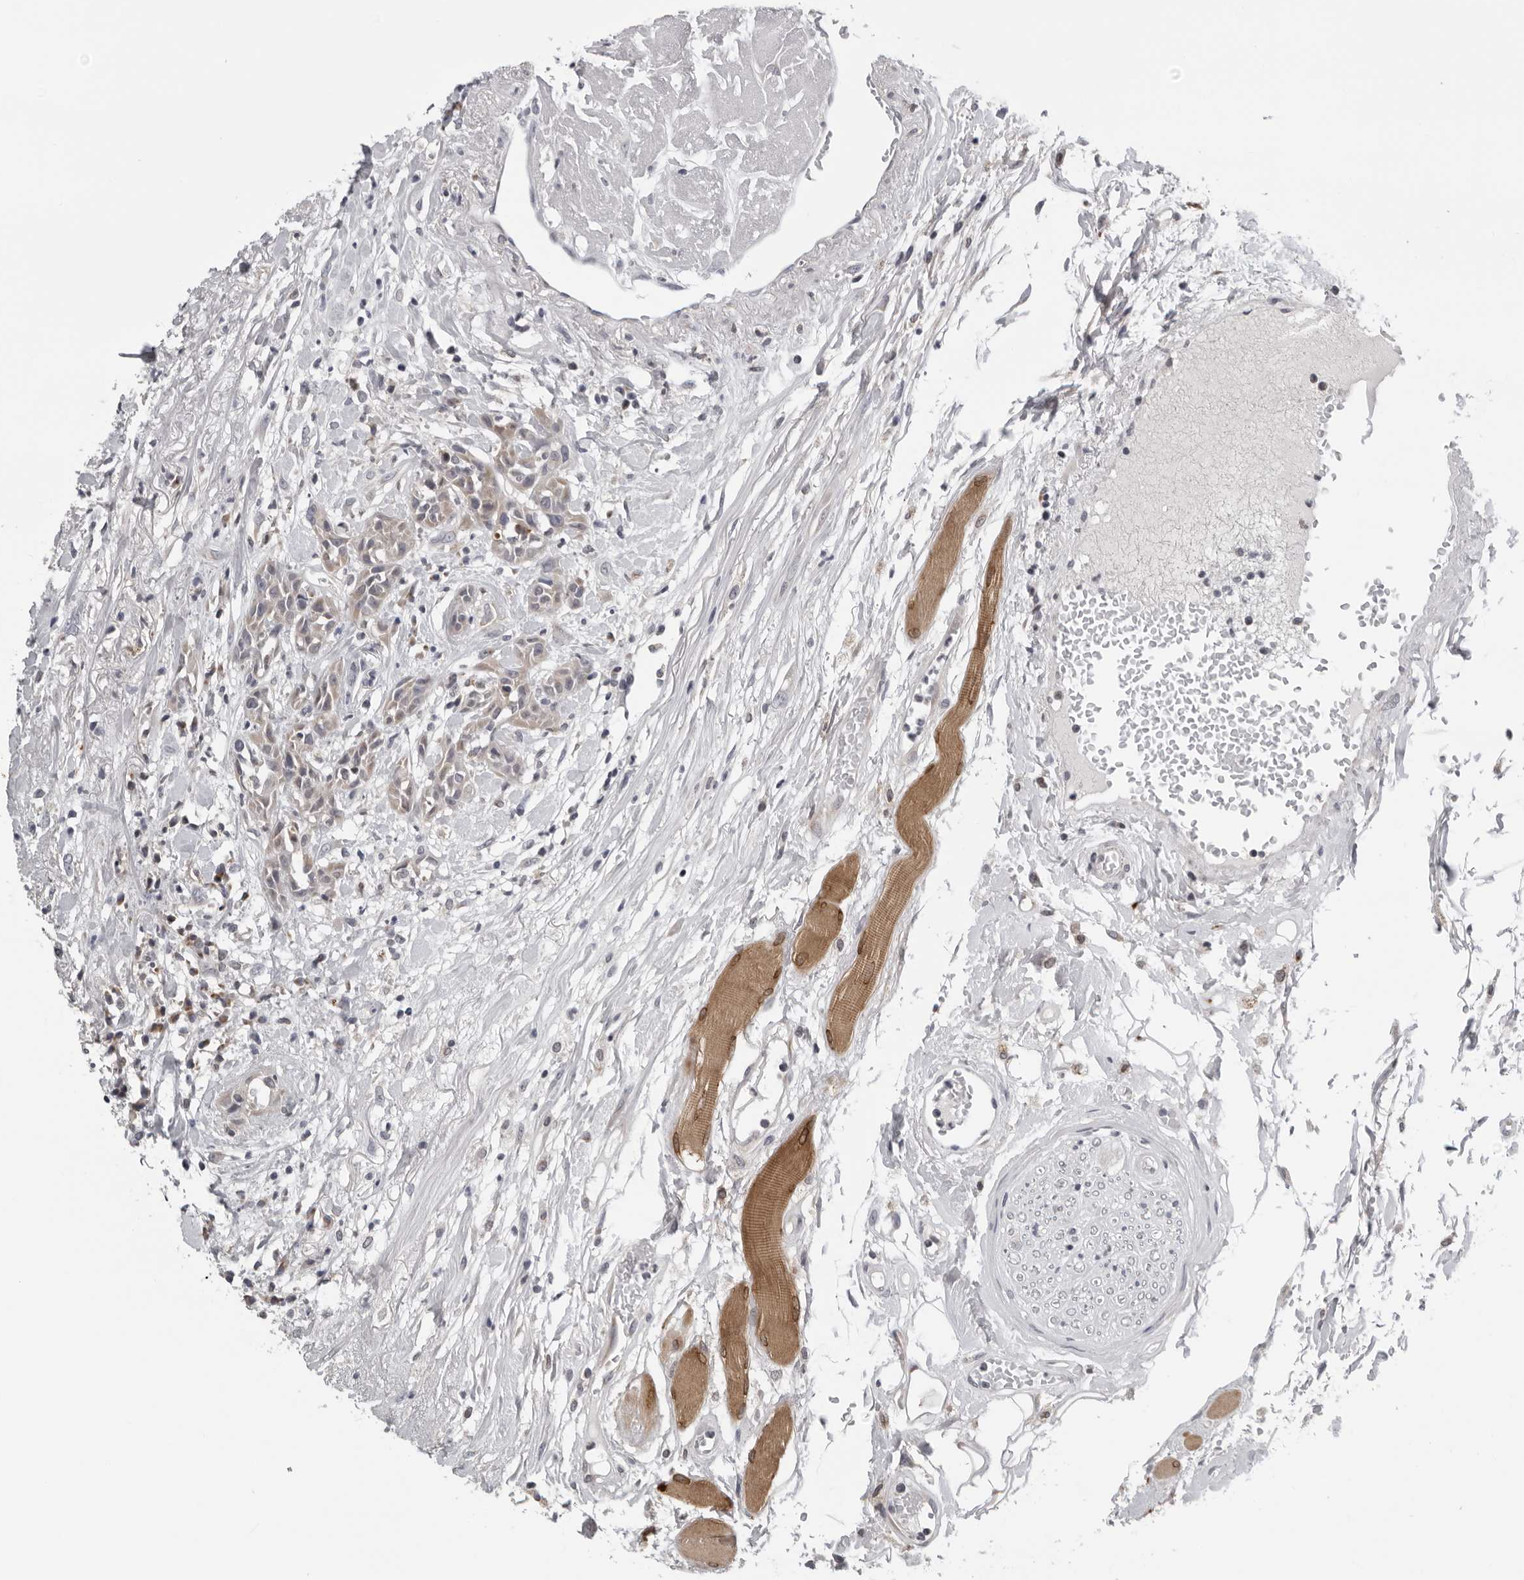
{"staining": {"intensity": "moderate", "quantity": "<25%", "location": "cytoplasmic/membranous"}, "tissue": "head and neck cancer", "cell_type": "Tumor cells", "image_type": "cancer", "snomed": [{"axis": "morphology", "description": "Normal tissue, NOS"}, {"axis": "morphology", "description": "Squamous cell carcinoma, NOS"}, {"axis": "topography", "description": "Cartilage tissue"}, {"axis": "topography", "description": "Head-Neck"}], "caption": "IHC histopathology image of squamous cell carcinoma (head and neck) stained for a protein (brown), which shows low levels of moderate cytoplasmic/membranous expression in about <25% of tumor cells.", "gene": "CPT2", "patient": {"sex": "male", "age": 62}}